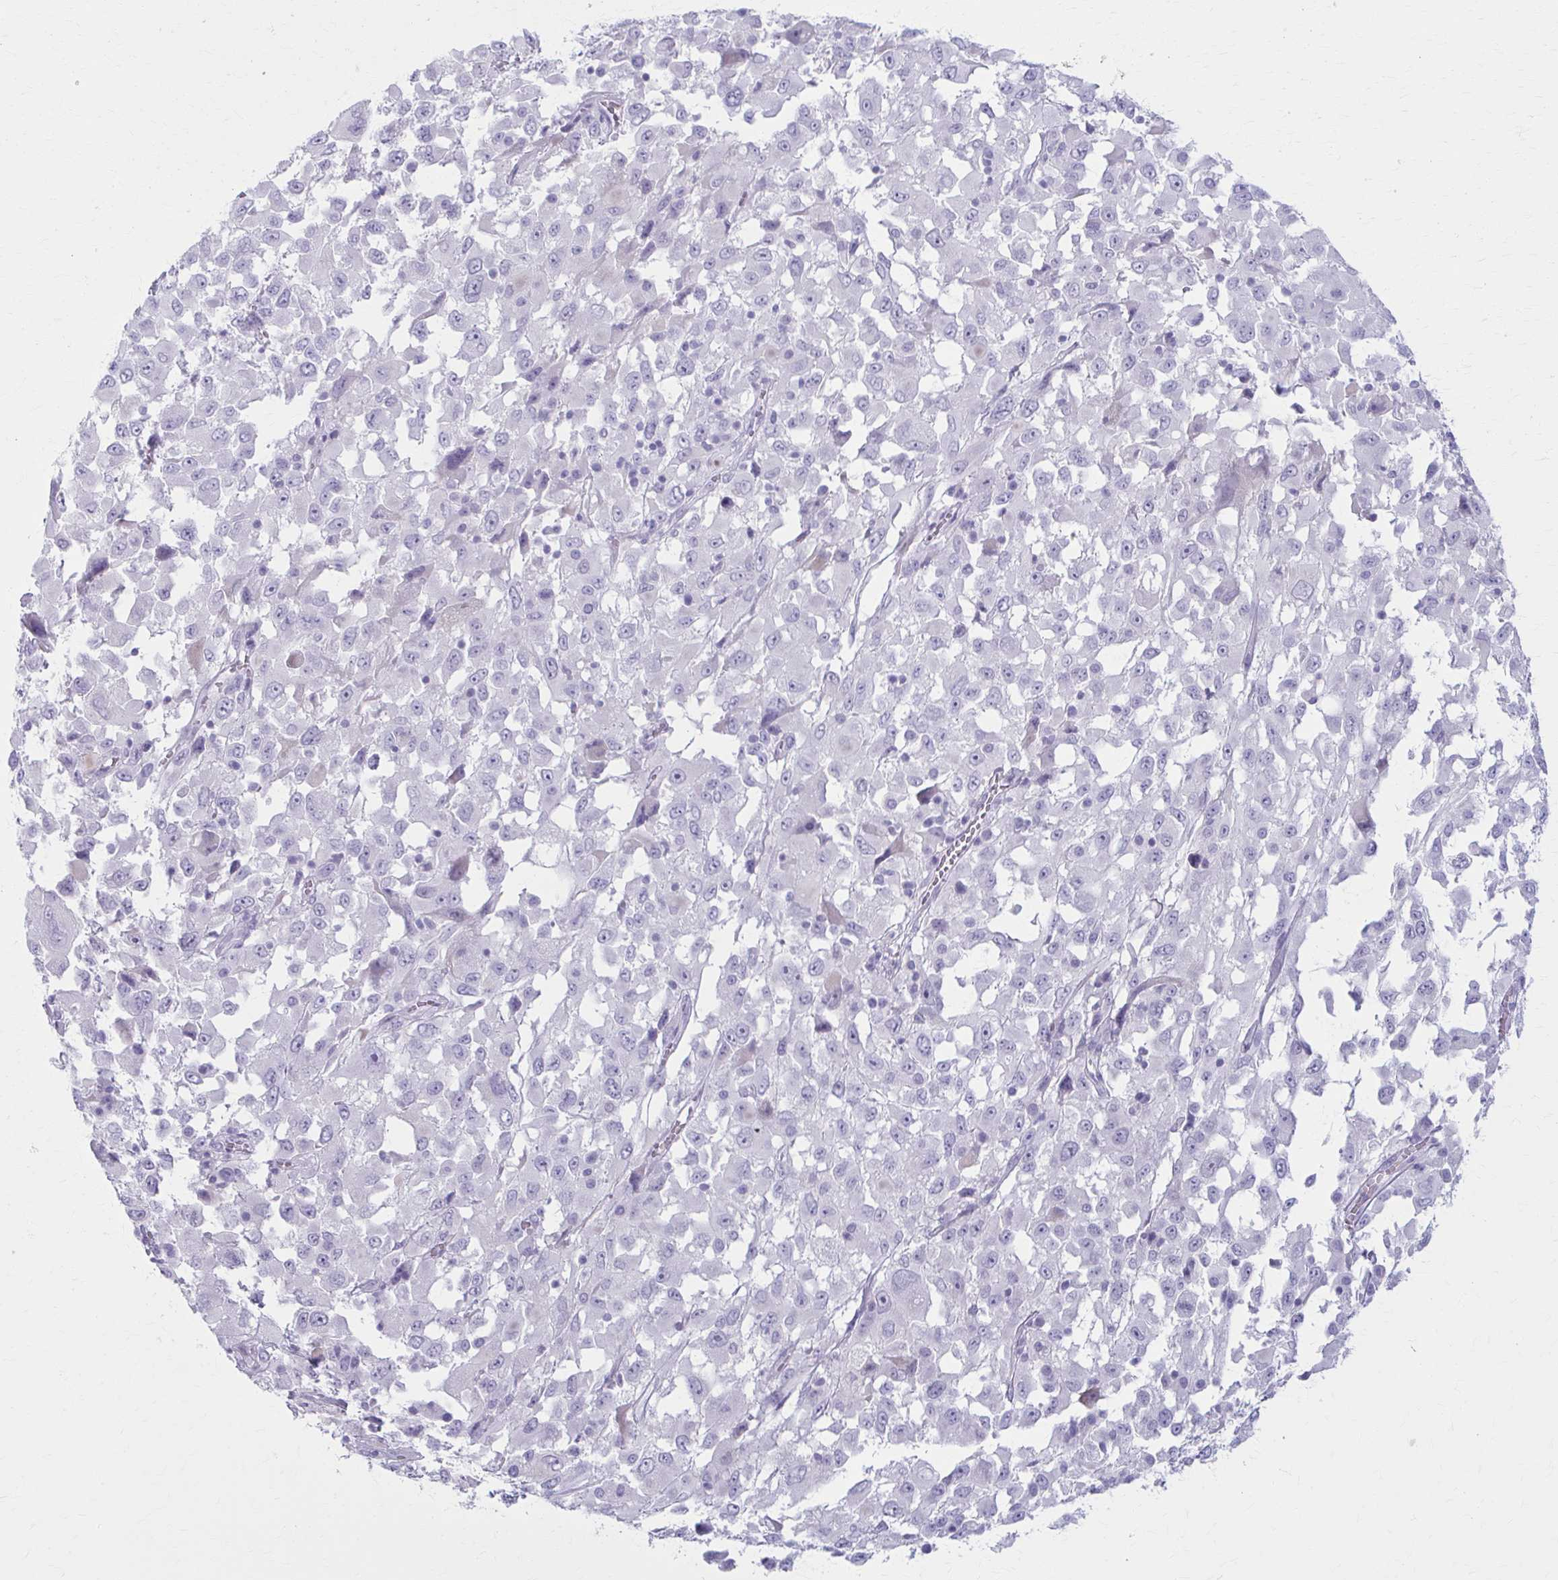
{"staining": {"intensity": "negative", "quantity": "none", "location": "none"}, "tissue": "melanoma", "cell_type": "Tumor cells", "image_type": "cancer", "snomed": [{"axis": "morphology", "description": "Malignant melanoma, Metastatic site"}, {"axis": "topography", "description": "Soft tissue"}], "caption": "Malignant melanoma (metastatic site) stained for a protein using immunohistochemistry (IHC) displays no staining tumor cells.", "gene": "LDLRAP1", "patient": {"sex": "male", "age": 50}}